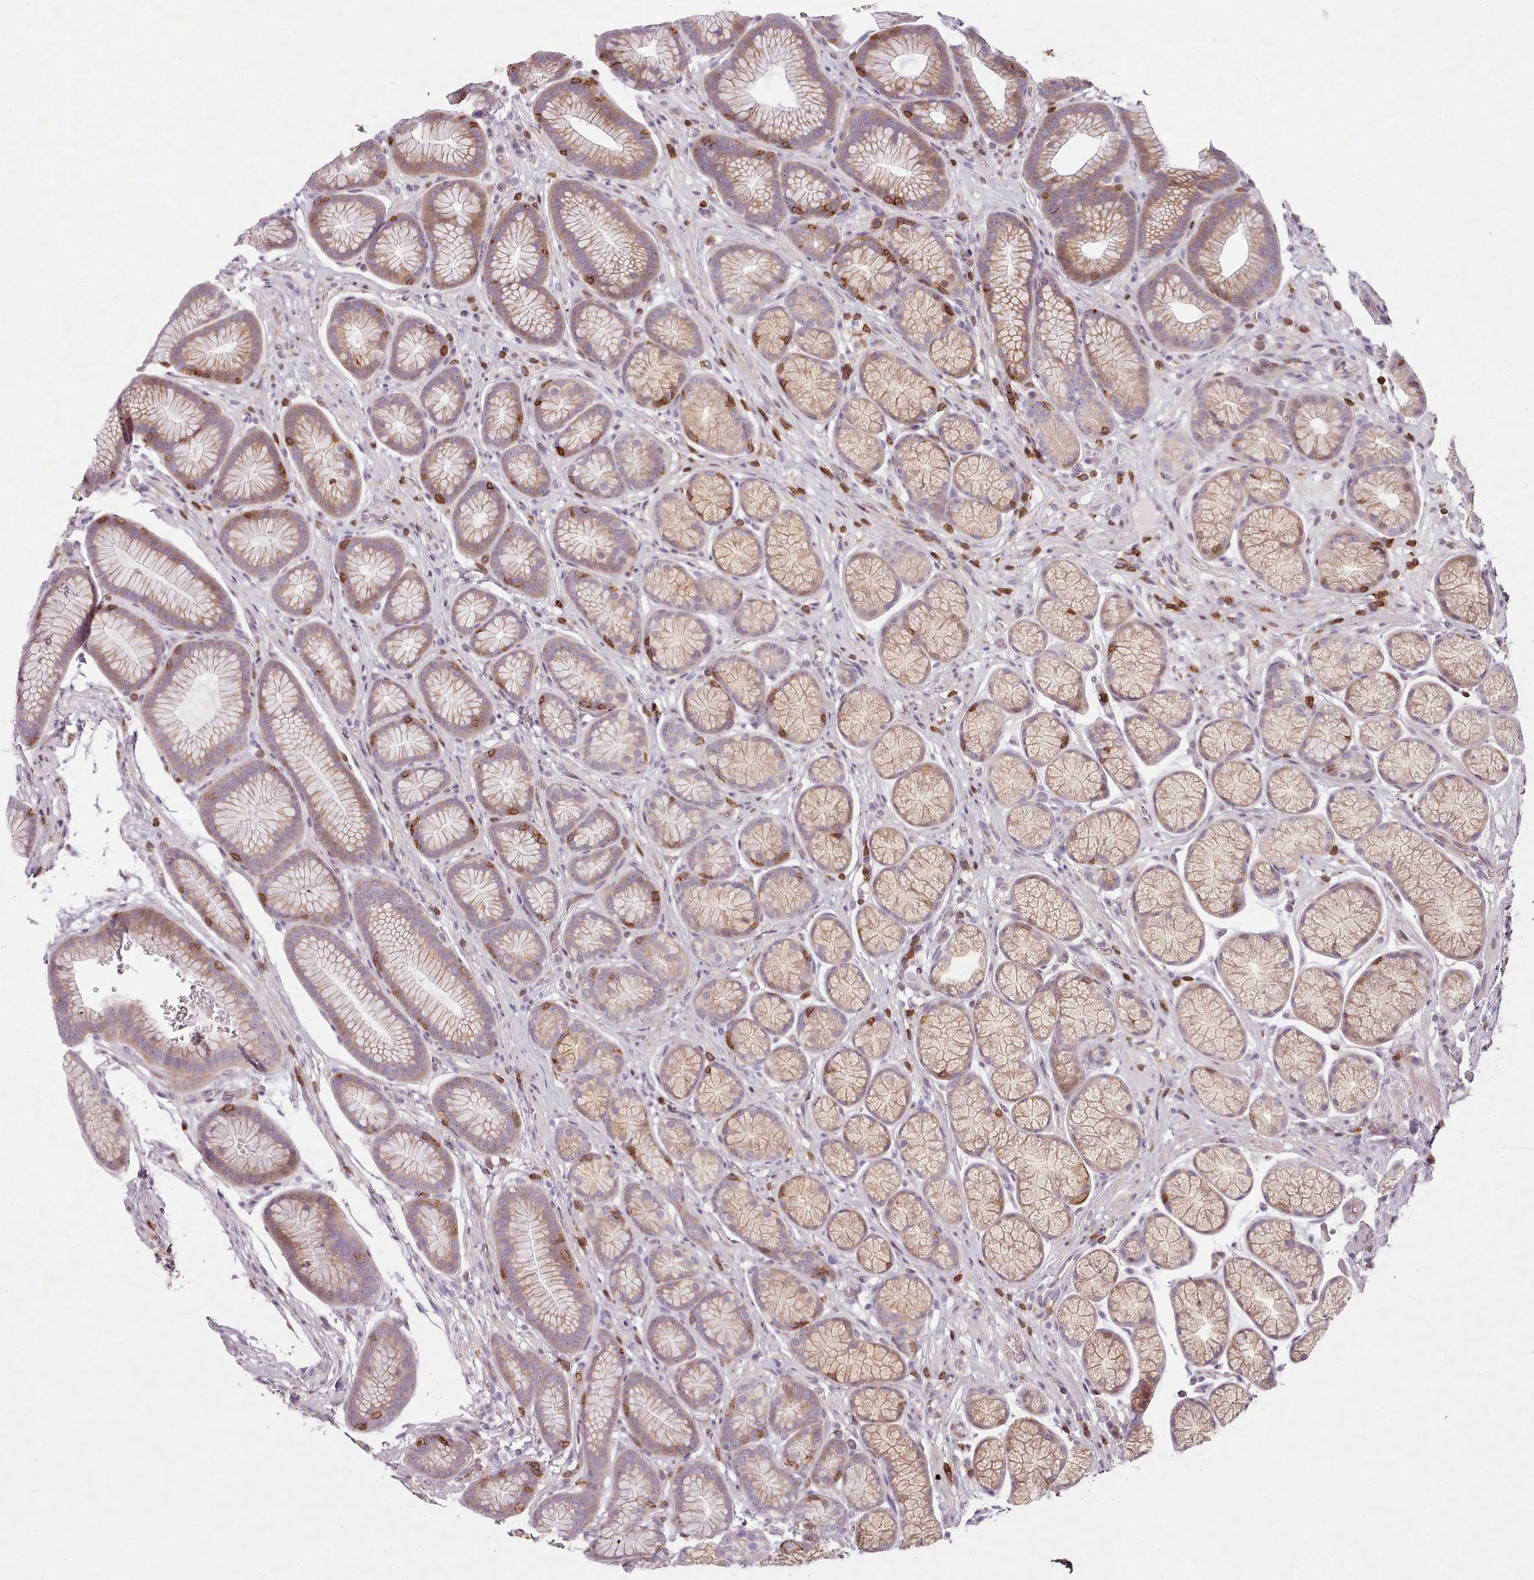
{"staining": {"intensity": "strong", "quantity": "25%-75%", "location": "cytoplasmic/membranous"}, "tissue": "stomach", "cell_type": "Glandular cells", "image_type": "normal", "snomed": [{"axis": "morphology", "description": "Normal tissue, NOS"}, {"axis": "topography", "description": "Stomach"}], "caption": "This histopathology image displays immunohistochemistry staining of benign stomach, with high strong cytoplasmic/membranous expression in about 25%-75% of glandular cells.", "gene": "ZNF583", "patient": {"sex": "male", "age": 42}}